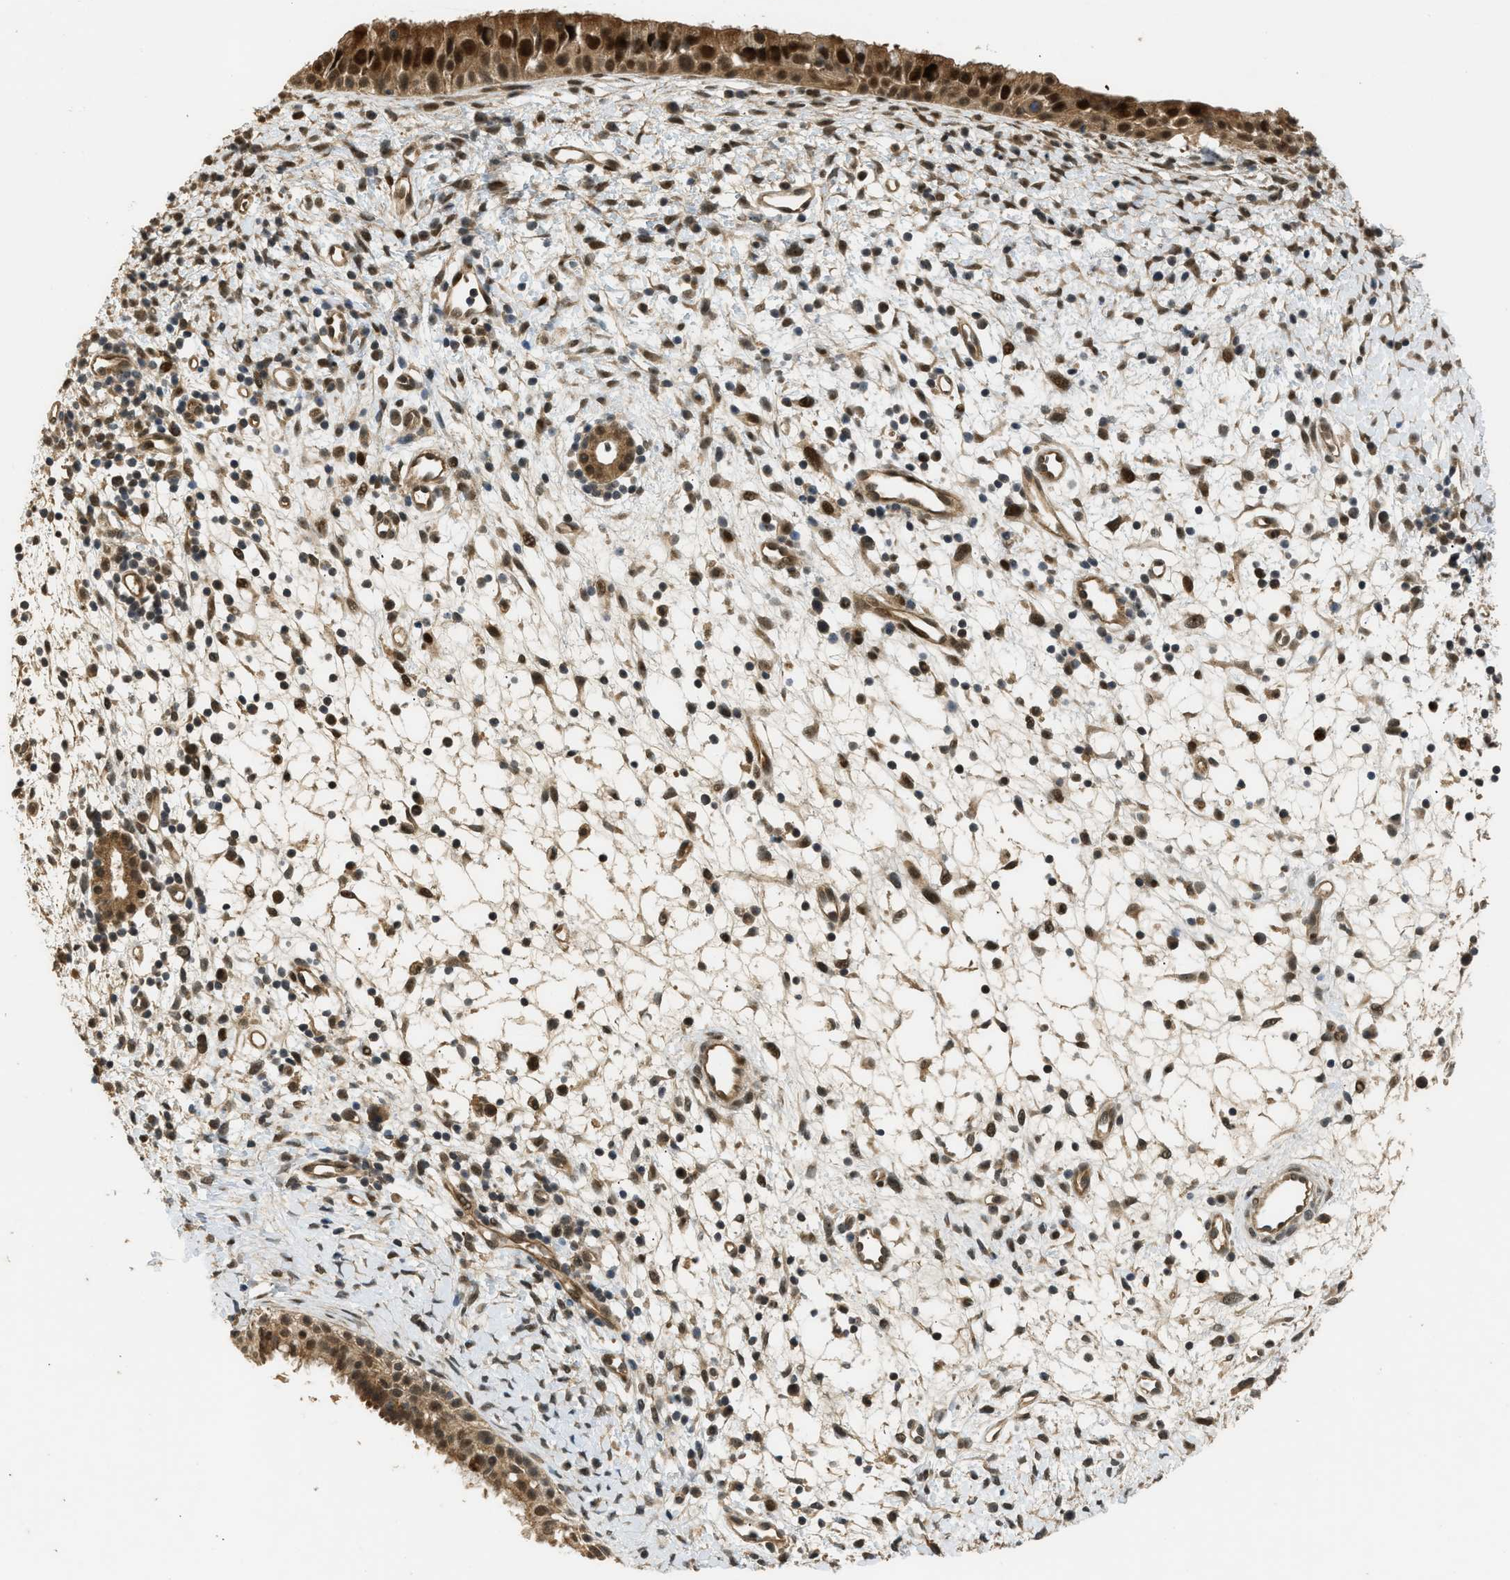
{"staining": {"intensity": "strong", "quantity": ">75%", "location": "cytoplasmic/membranous,nuclear"}, "tissue": "nasopharynx", "cell_type": "Respiratory epithelial cells", "image_type": "normal", "snomed": [{"axis": "morphology", "description": "Normal tissue, NOS"}, {"axis": "topography", "description": "Nasopharynx"}], "caption": "Immunohistochemical staining of normal nasopharynx displays >75% levels of strong cytoplasmic/membranous,nuclear protein staining in about >75% of respiratory epithelial cells.", "gene": "GET1", "patient": {"sex": "male", "age": 22}}